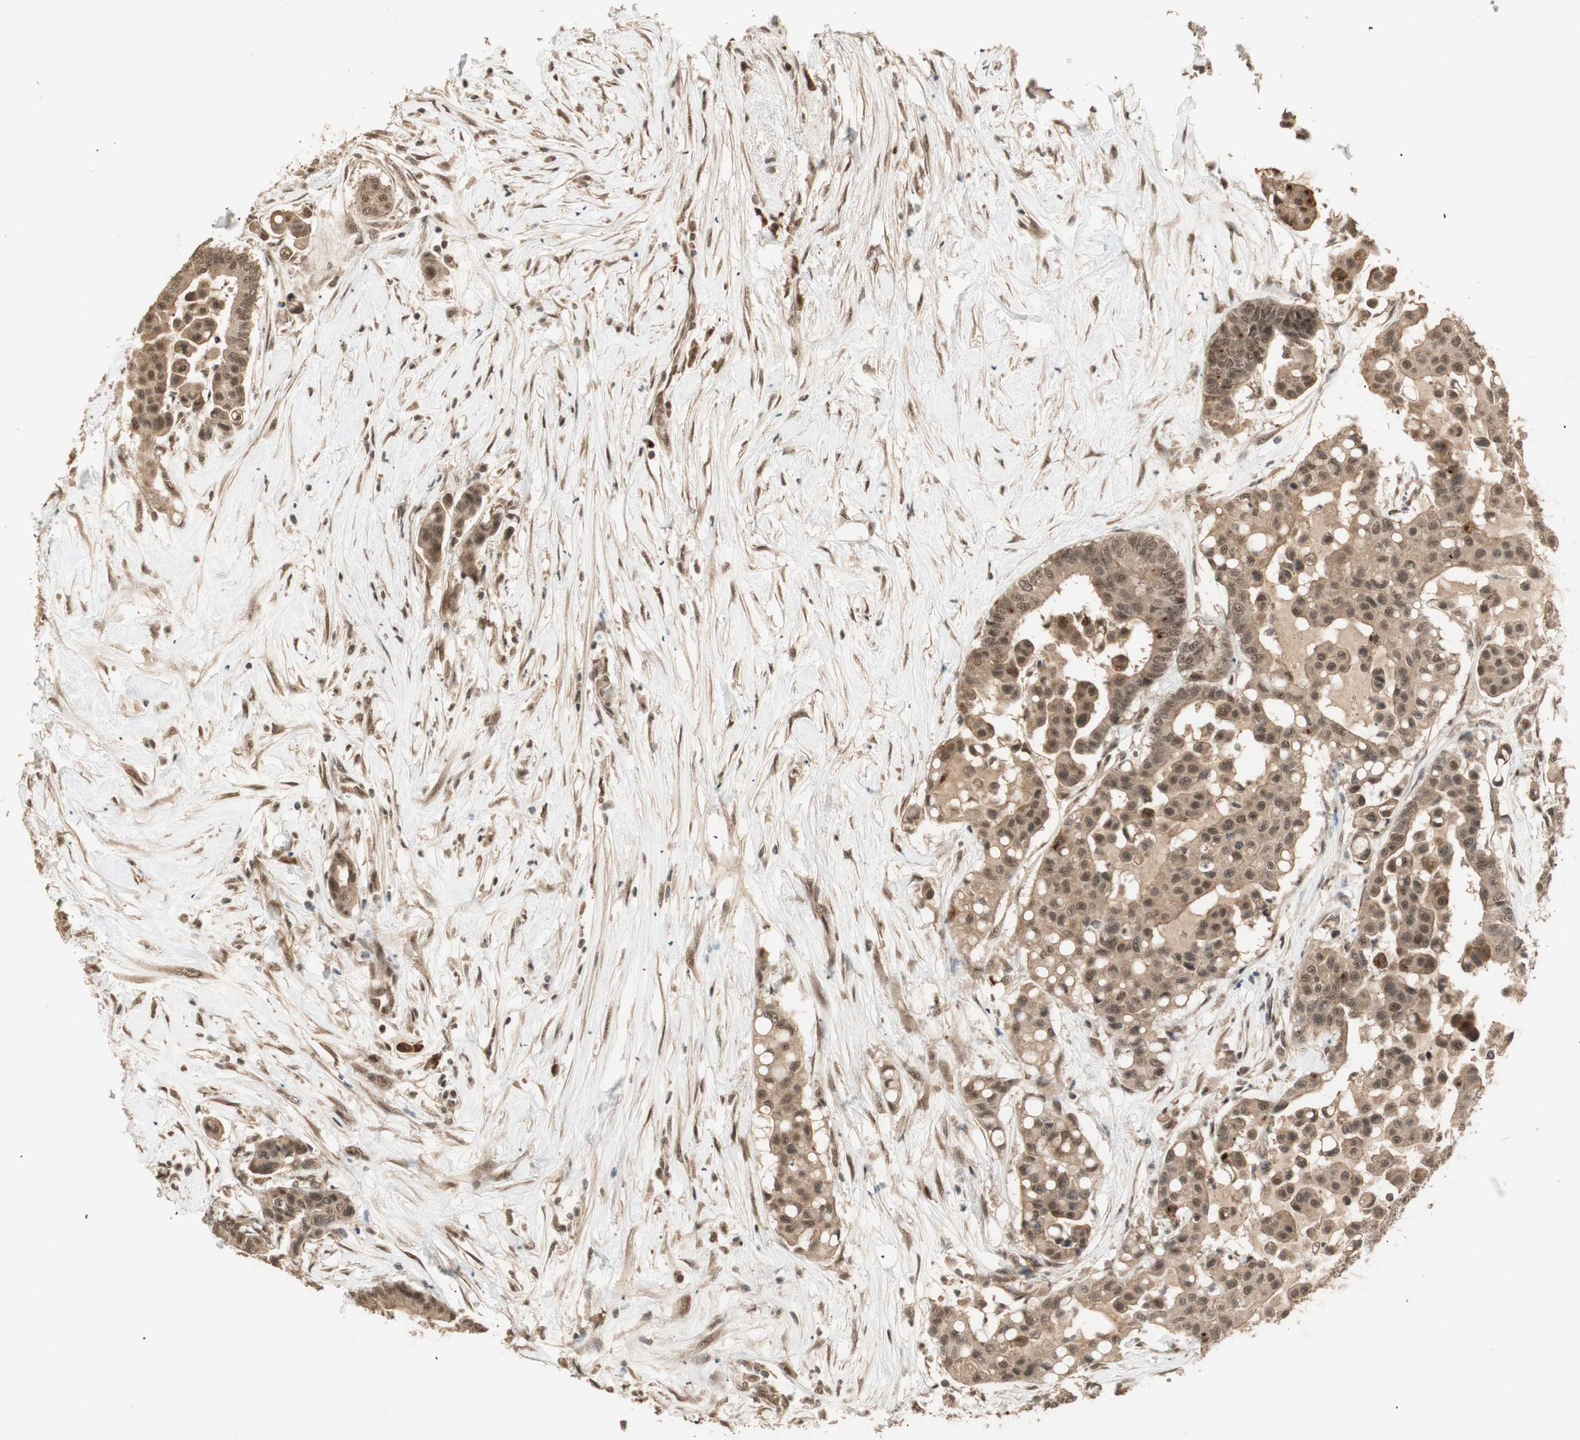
{"staining": {"intensity": "moderate", "quantity": ">75%", "location": "cytoplasmic/membranous,nuclear"}, "tissue": "colorectal cancer", "cell_type": "Tumor cells", "image_type": "cancer", "snomed": [{"axis": "morphology", "description": "Normal tissue, NOS"}, {"axis": "morphology", "description": "Adenocarcinoma, NOS"}, {"axis": "topography", "description": "Colon"}], "caption": "Colorectal cancer (adenocarcinoma) stained for a protein (brown) demonstrates moderate cytoplasmic/membranous and nuclear positive positivity in approximately >75% of tumor cells.", "gene": "ZSCAN31", "patient": {"sex": "male", "age": 82}}